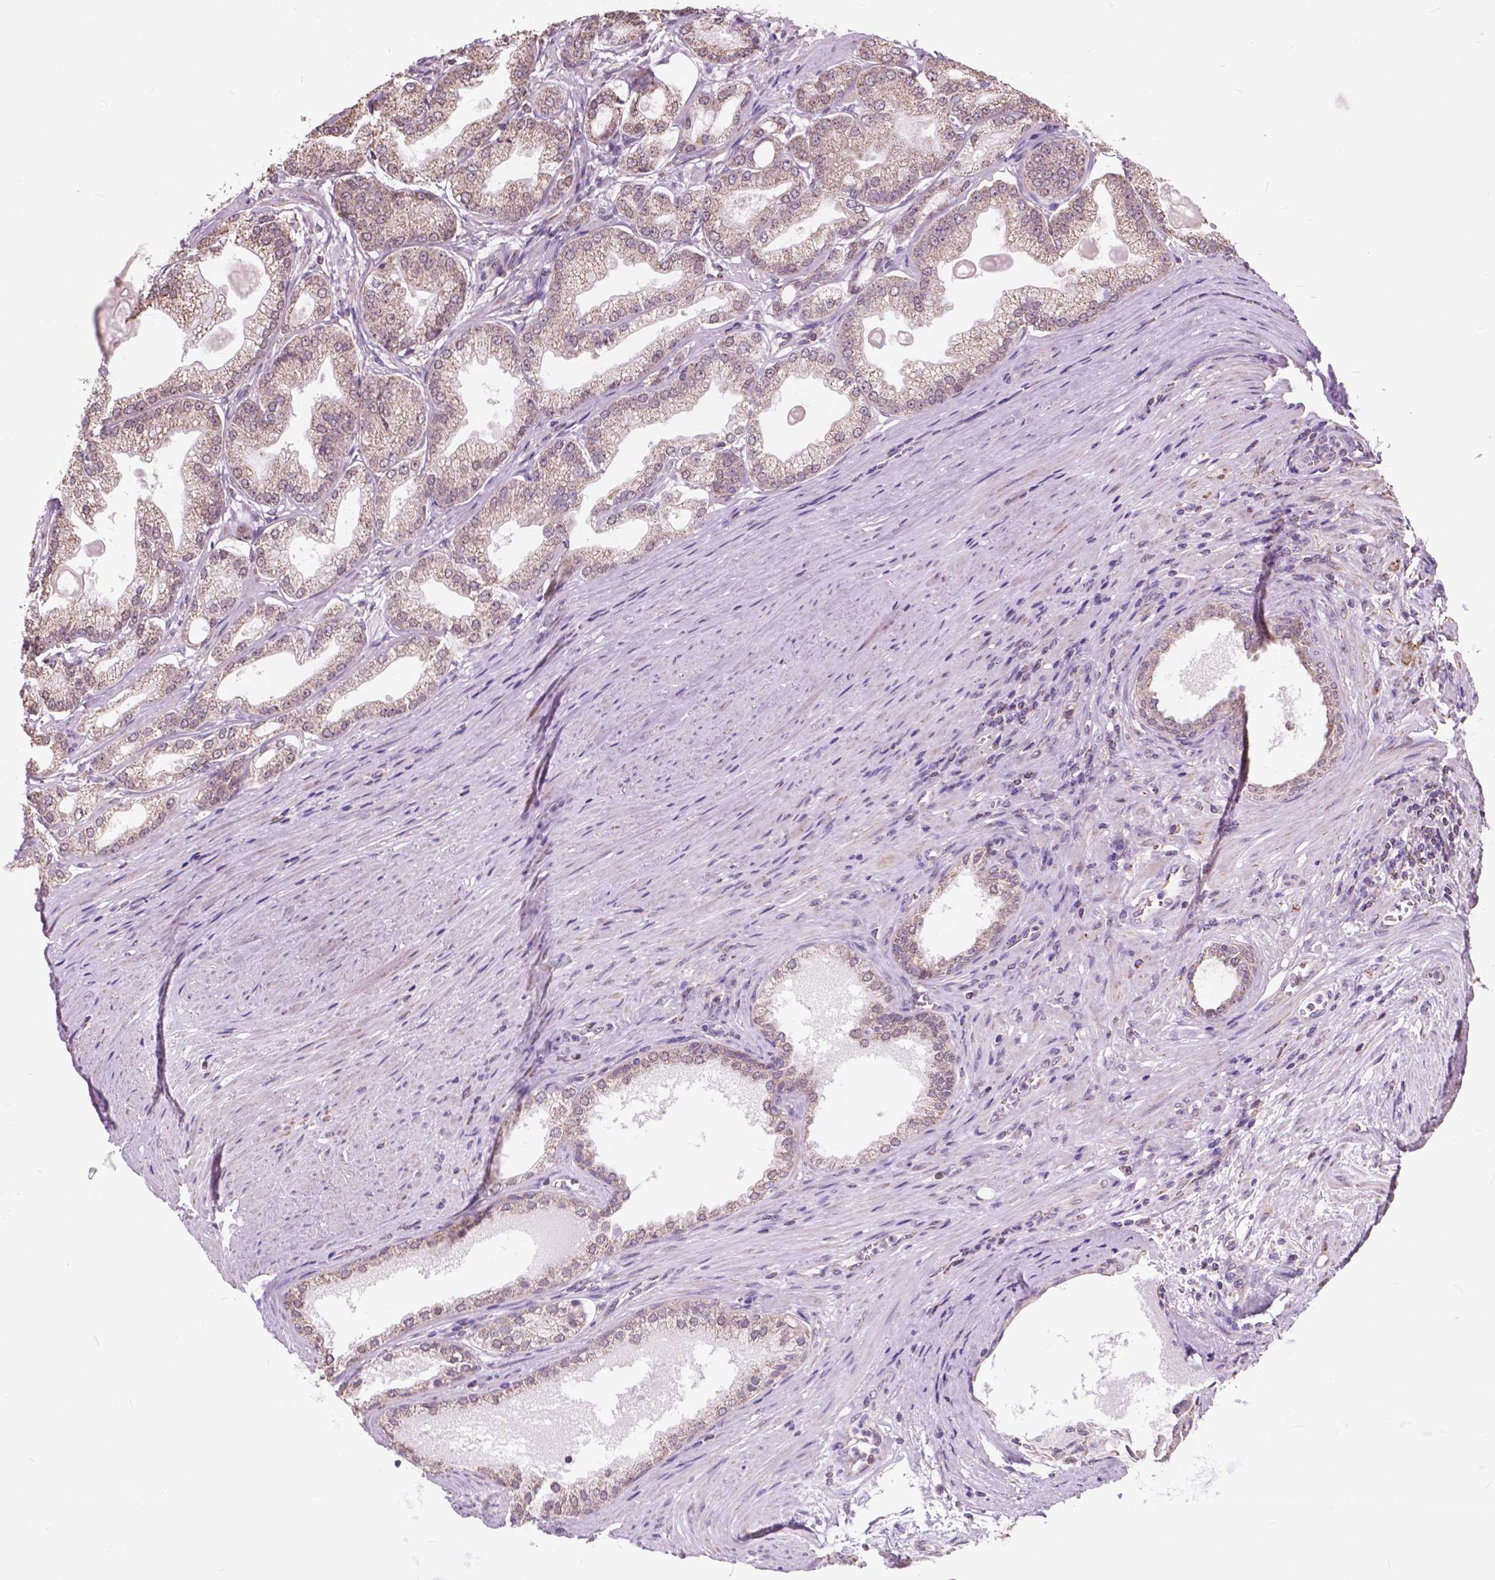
{"staining": {"intensity": "weak", "quantity": "25%-75%", "location": "cytoplasmic/membranous,nuclear"}, "tissue": "prostate cancer", "cell_type": "Tumor cells", "image_type": "cancer", "snomed": [{"axis": "morphology", "description": "Adenocarcinoma, NOS"}, {"axis": "topography", "description": "Prostate and seminal vesicle, NOS"}, {"axis": "topography", "description": "Prostate"}], "caption": "Protein staining by IHC demonstrates weak cytoplasmic/membranous and nuclear positivity in approximately 25%-75% of tumor cells in prostate adenocarcinoma. The staining is performed using DAB (3,3'-diaminobenzidine) brown chromogen to label protein expression. The nuclei are counter-stained blue using hematoxylin.", "gene": "SCOC", "patient": {"sex": "male", "age": 77}}